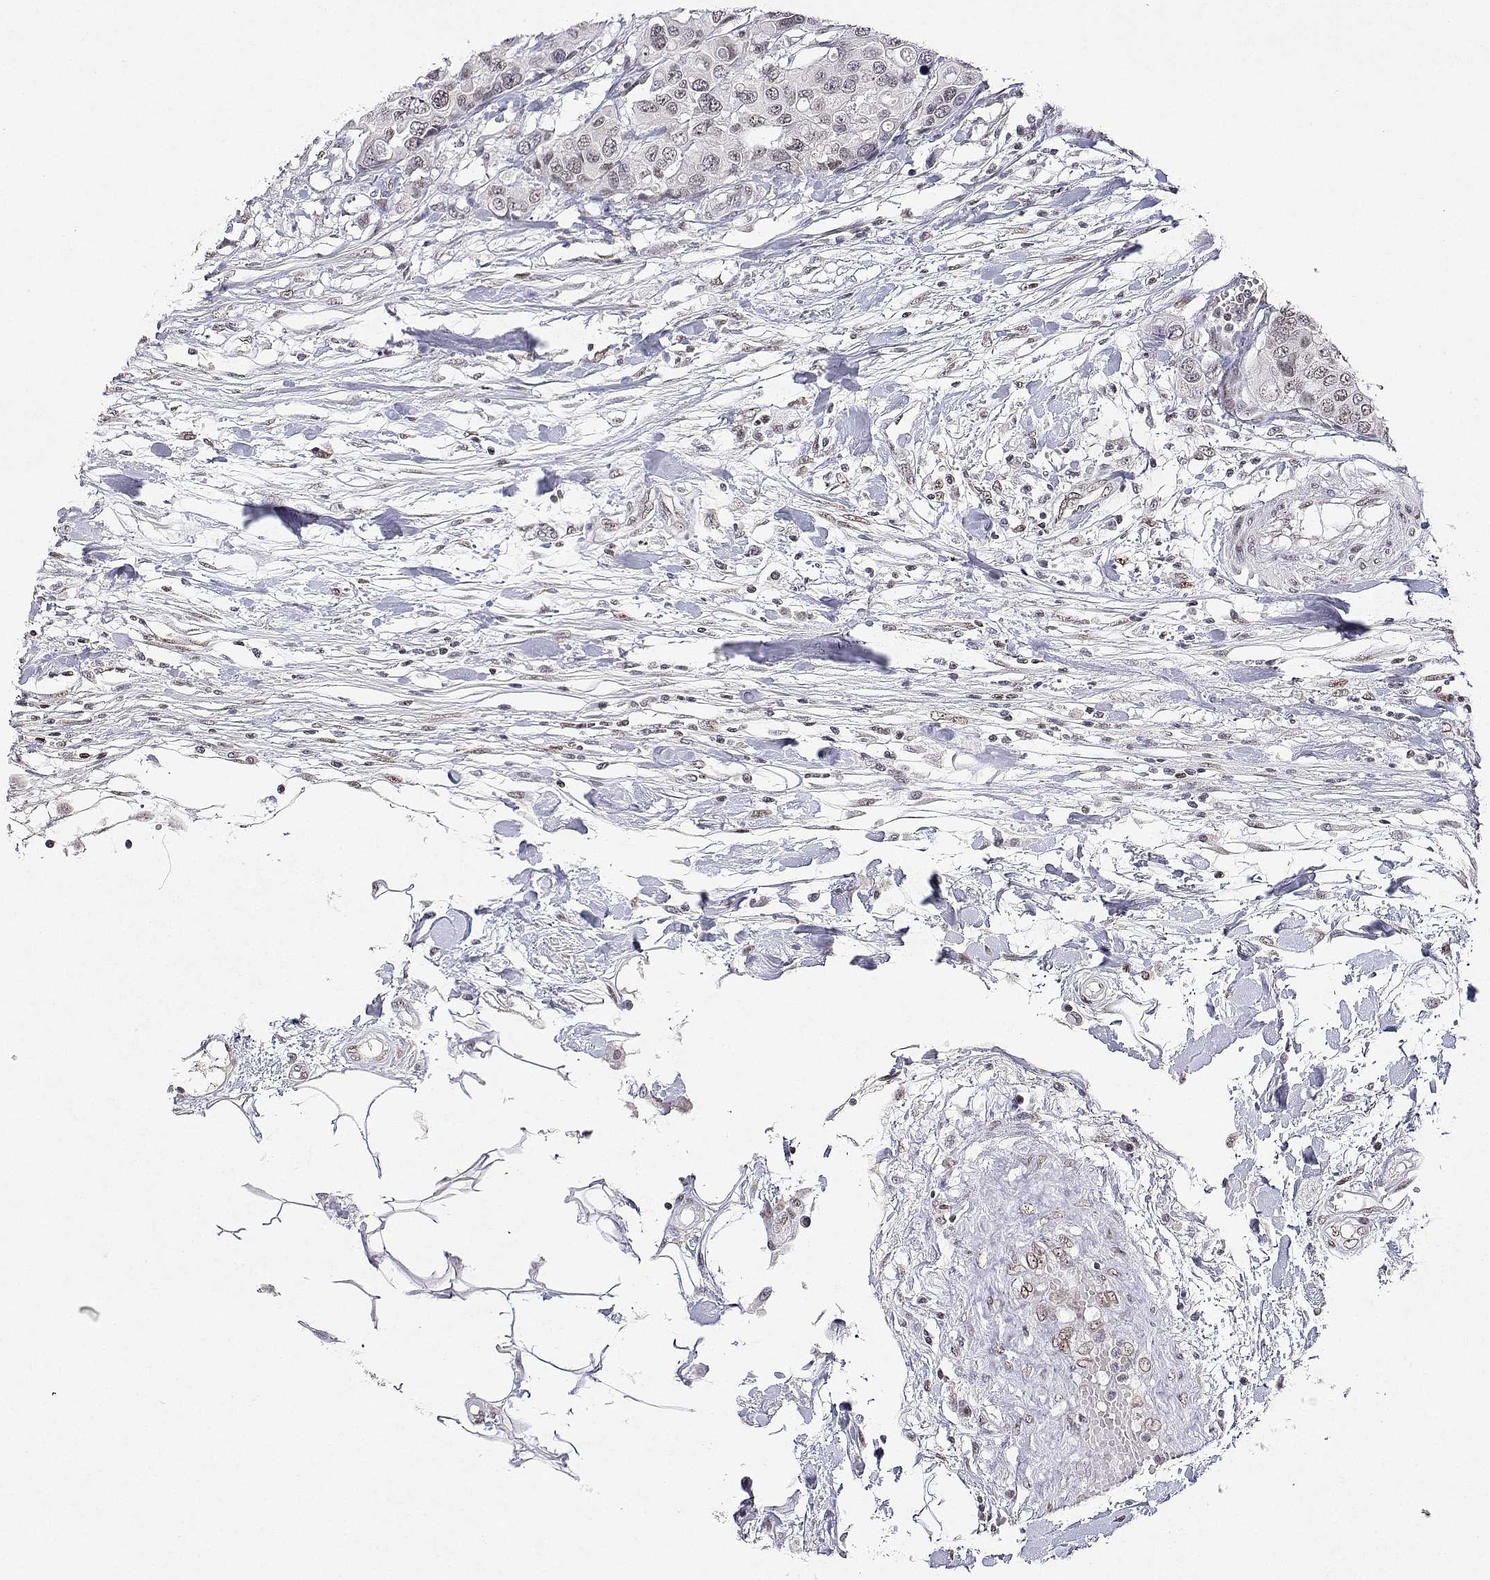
{"staining": {"intensity": "negative", "quantity": "none", "location": "none"}, "tissue": "colorectal cancer", "cell_type": "Tumor cells", "image_type": "cancer", "snomed": [{"axis": "morphology", "description": "Adenocarcinoma, NOS"}, {"axis": "topography", "description": "Colon"}], "caption": "Histopathology image shows no protein positivity in tumor cells of adenocarcinoma (colorectal) tissue.", "gene": "XPC", "patient": {"sex": "male", "age": 77}}